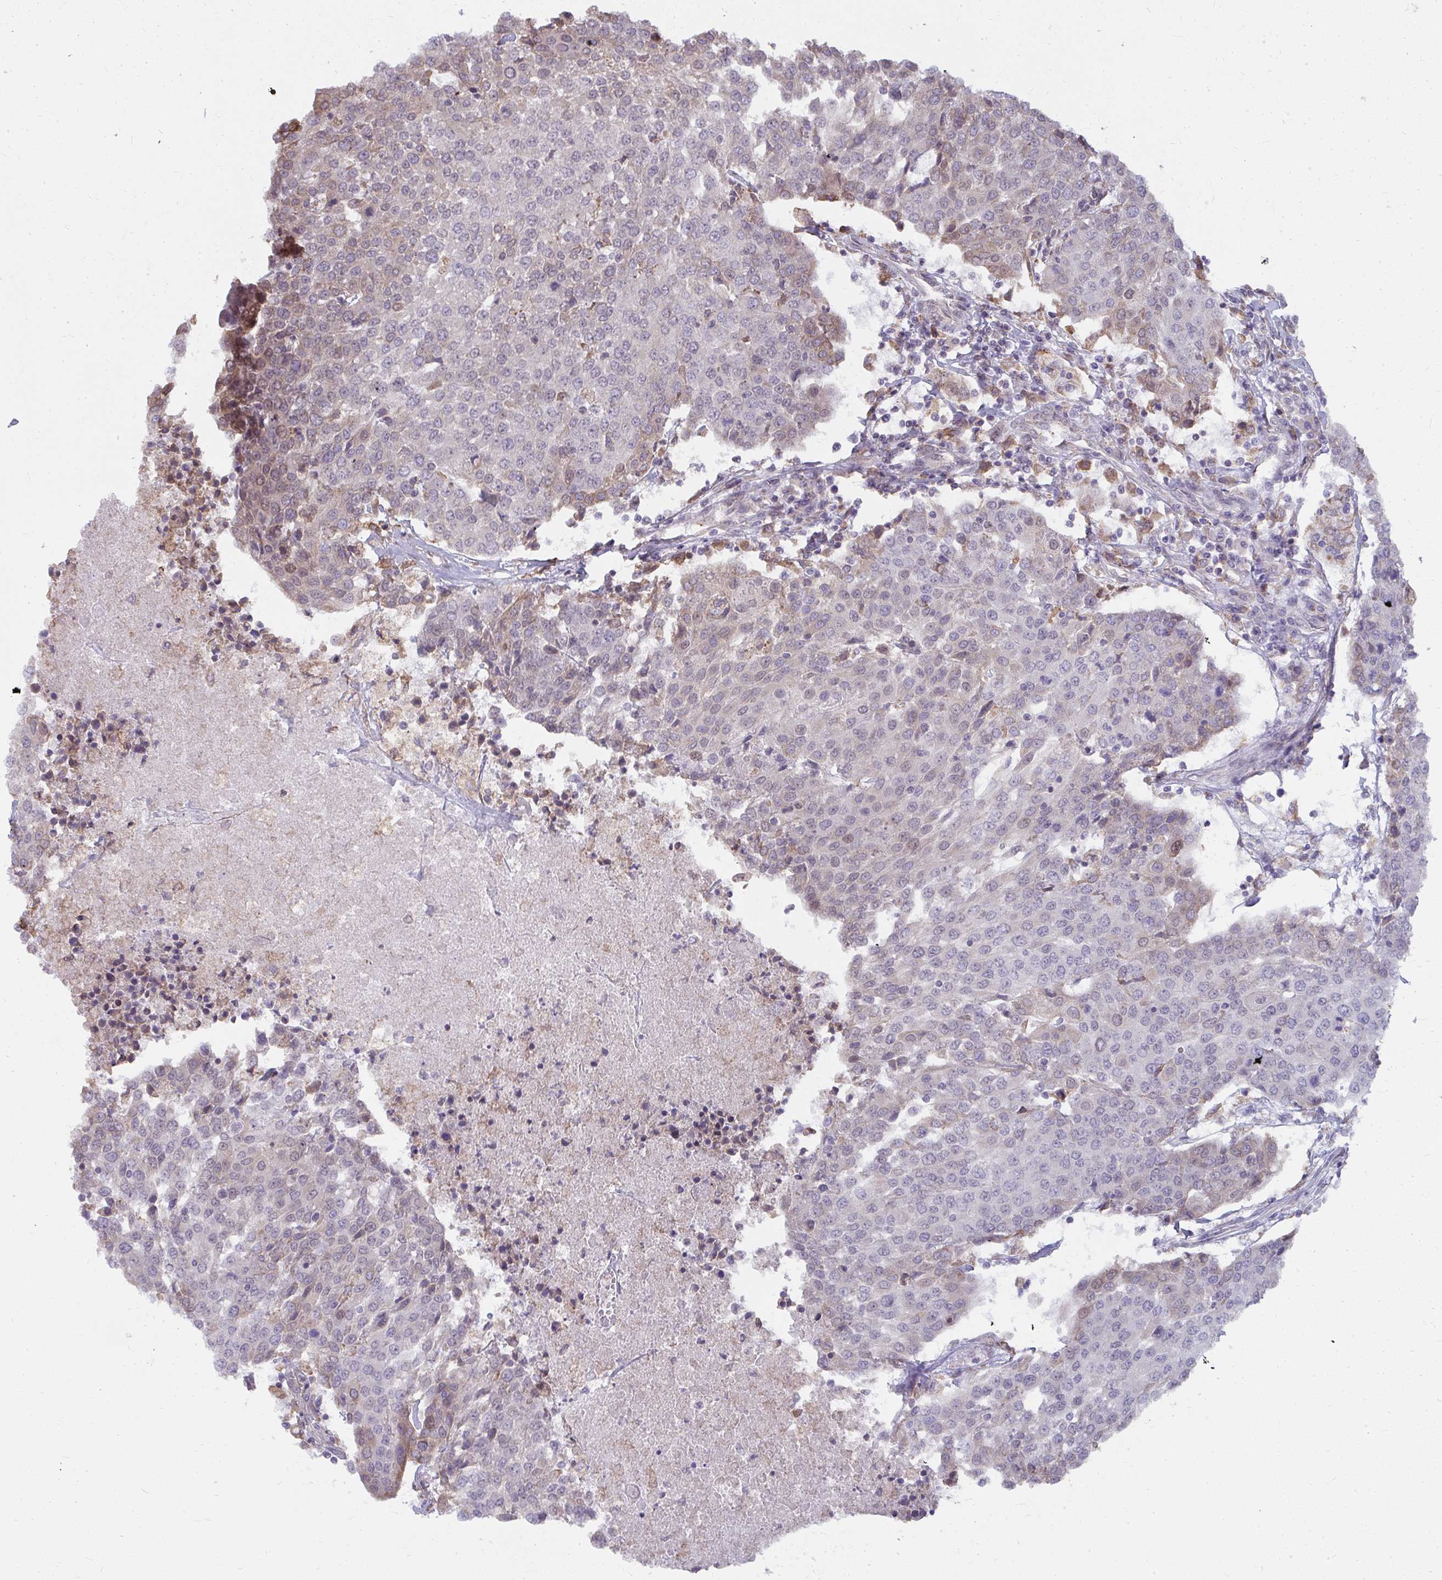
{"staining": {"intensity": "weak", "quantity": "<25%", "location": "nuclear"}, "tissue": "urothelial cancer", "cell_type": "Tumor cells", "image_type": "cancer", "snomed": [{"axis": "morphology", "description": "Urothelial carcinoma, High grade"}, {"axis": "topography", "description": "Urinary bladder"}], "caption": "DAB (3,3'-diaminobenzidine) immunohistochemical staining of human high-grade urothelial carcinoma exhibits no significant expression in tumor cells.", "gene": "NMNAT1", "patient": {"sex": "female", "age": 85}}